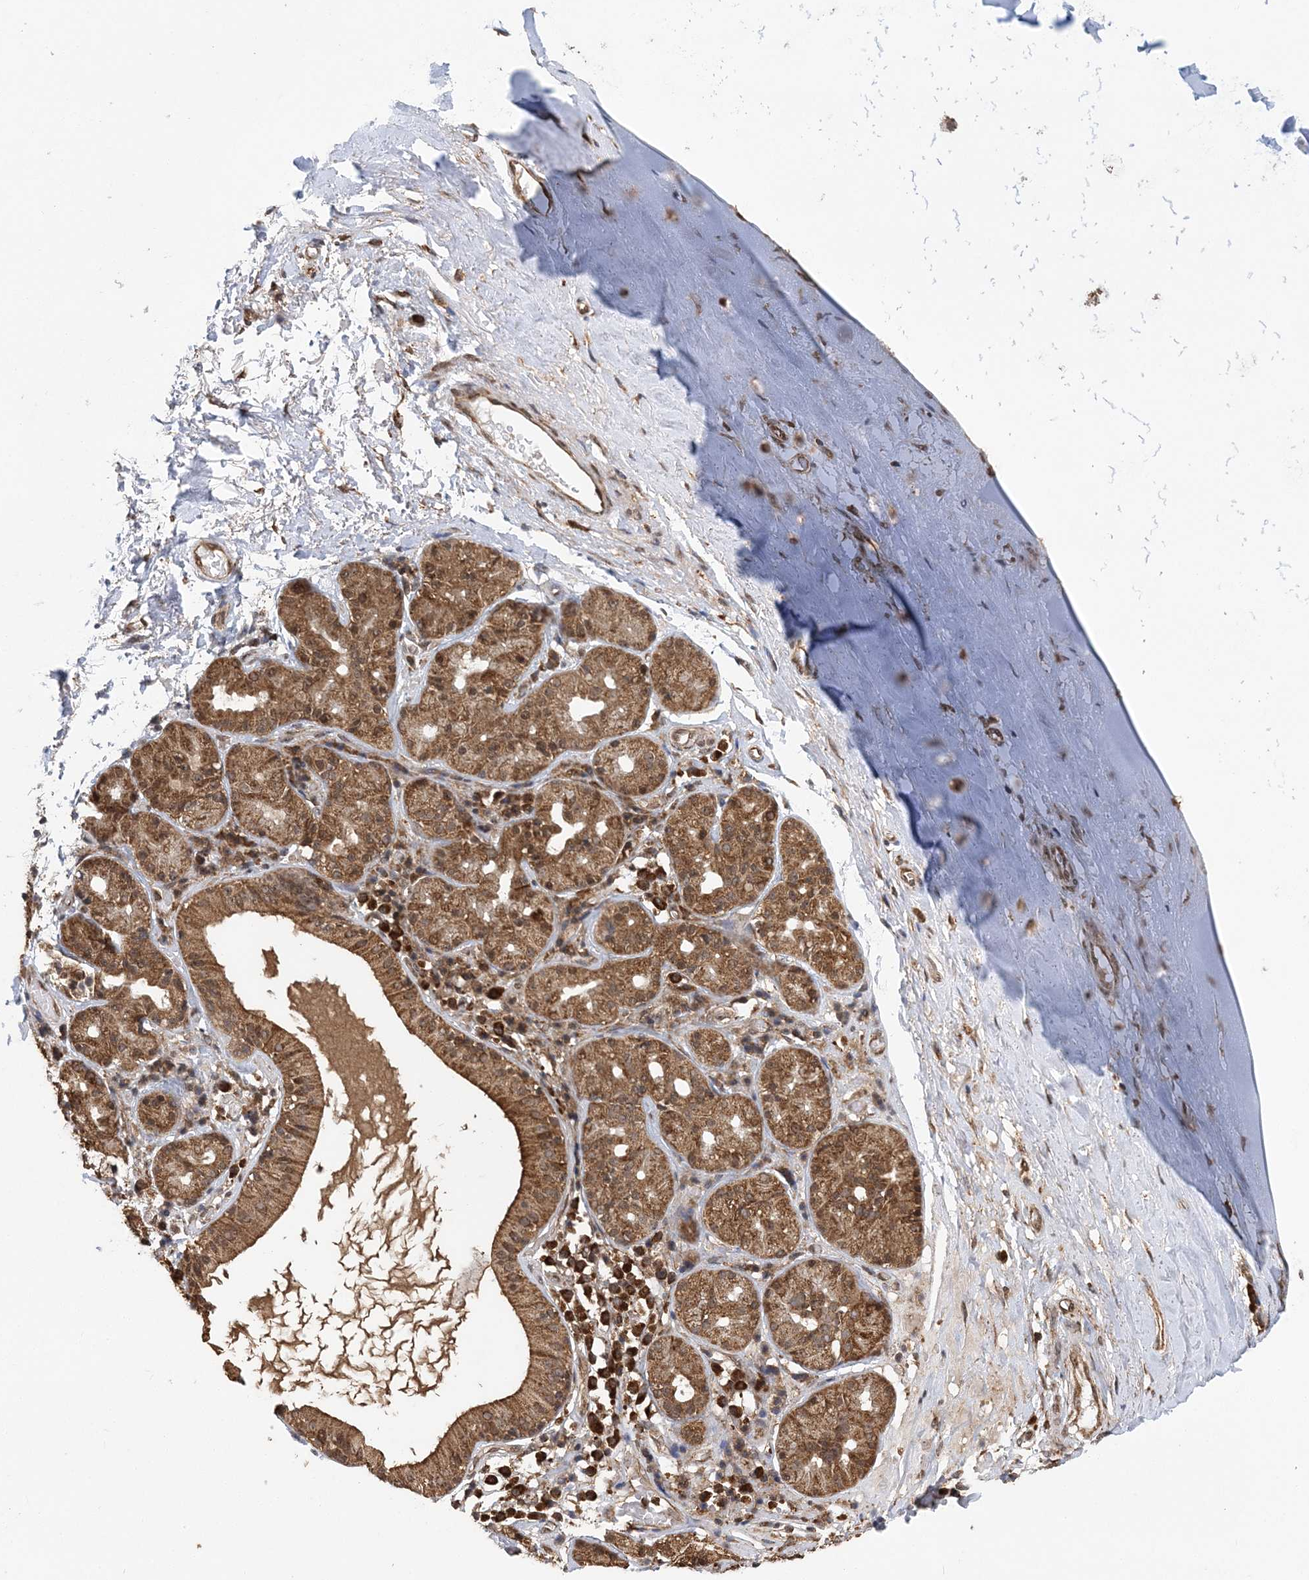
{"staining": {"intensity": "moderate", "quantity": "25%-75%", "location": "cytoplasmic/membranous"}, "tissue": "adipose tissue", "cell_type": "Adipocytes", "image_type": "normal", "snomed": [{"axis": "morphology", "description": "Normal tissue, NOS"}, {"axis": "morphology", "description": "Basal cell carcinoma"}, {"axis": "topography", "description": "Cartilage tissue"}, {"axis": "topography", "description": "Nasopharynx"}, {"axis": "topography", "description": "Oral tissue"}], "caption": "Unremarkable adipose tissue shows moderate cytoplasmic/membranous positivity in about 25%-75% of adipocytes.", "gene": "PCBP1", "patient": {"sex": "female", "age": 77}}